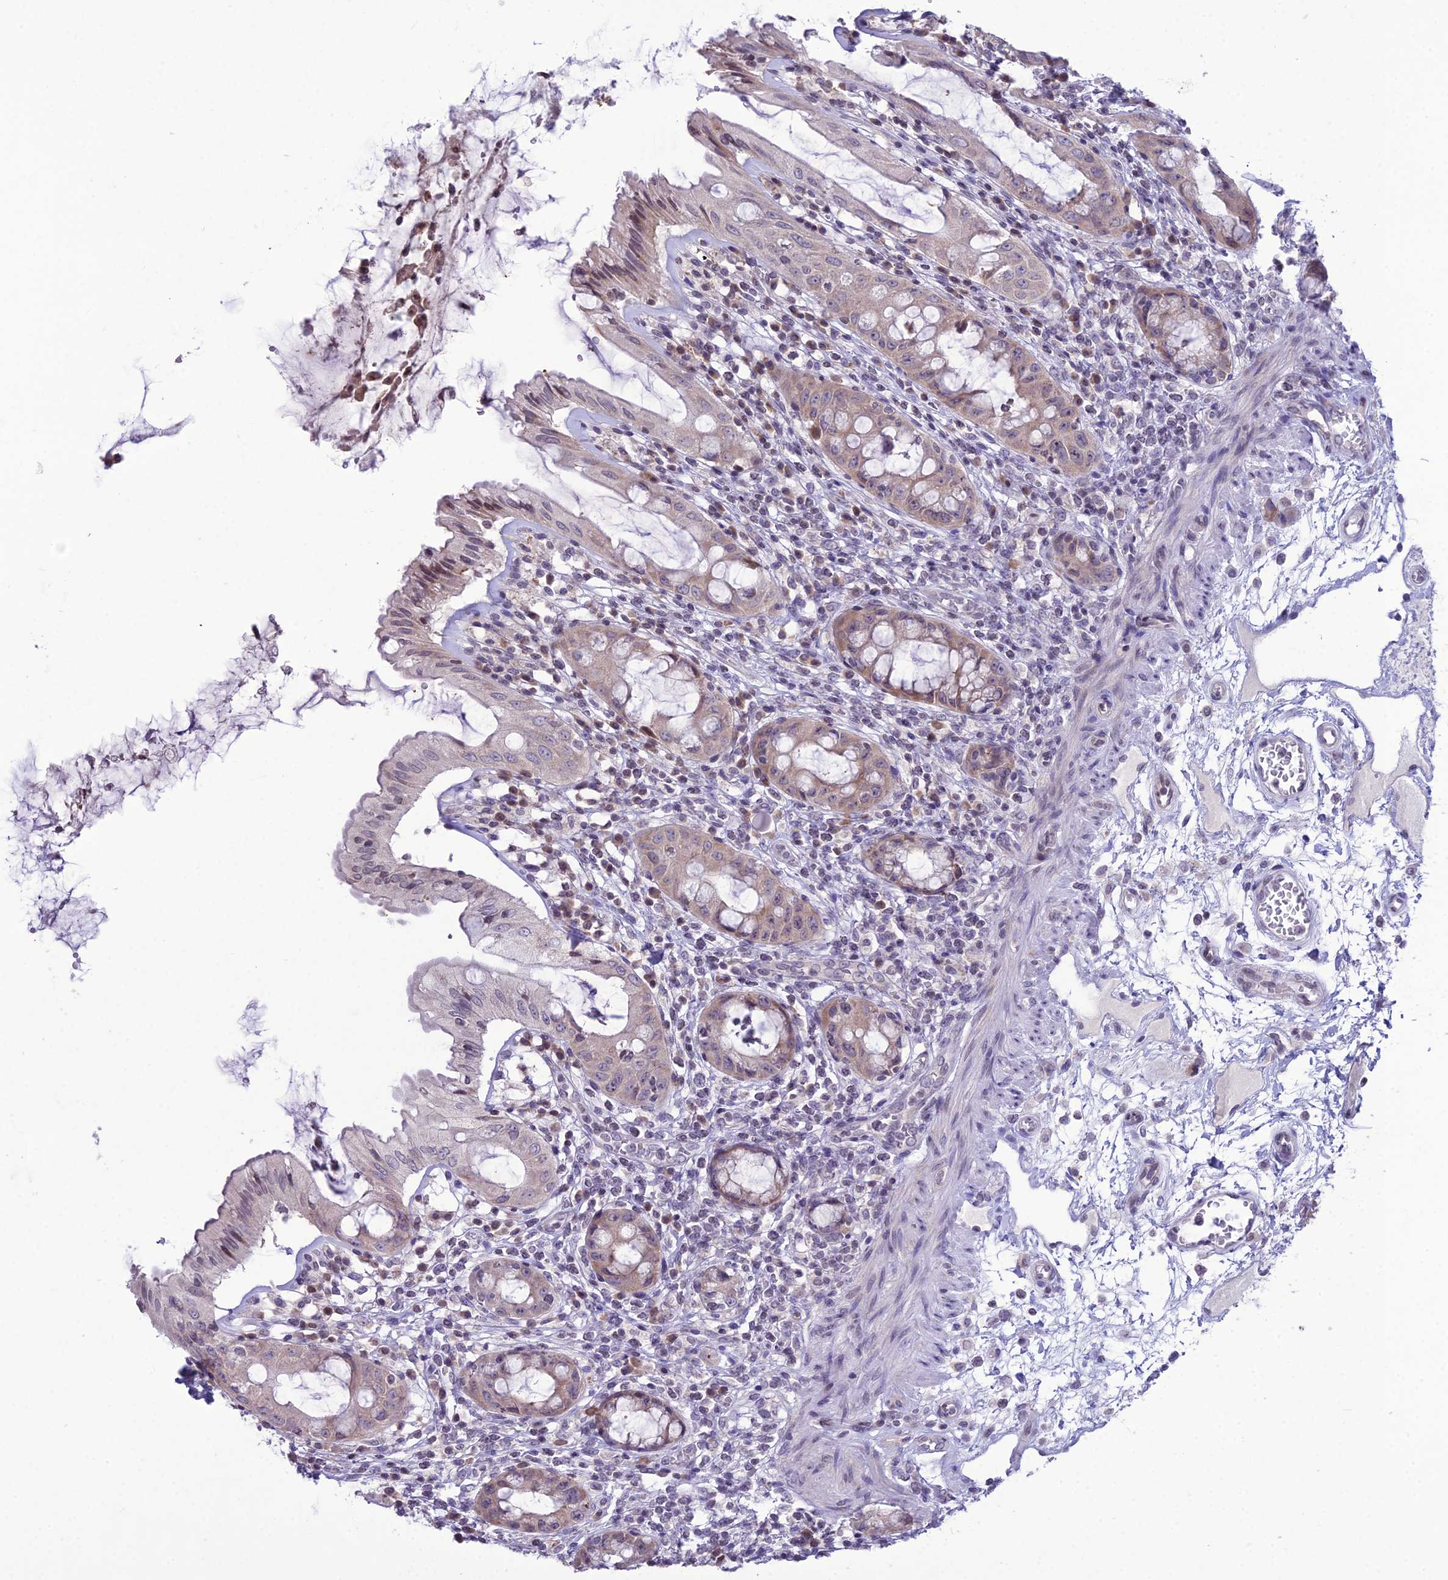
{"staining": {"intensity": "moderate", "quantity": "25%-75%", "location": "cytoplasmic/membranous"}, "tissue": "rectum", "cell_type": "Glandular cells", "image_type": "normal", "snomed": [{"axis": "morphology", "description": "Normal tissue, NOS"}, {"axis": "topography", "description": "Rectum"}], "caption": "This photomicrograph demonstrates immunohistochemistry staining of unremarkable human rectum, with medium moderate cytoplasmic/membranous expression in about 25%-75% of glandular cells.", "gene": "RPS26", "patient": {"sex": "female", "age": 57}}